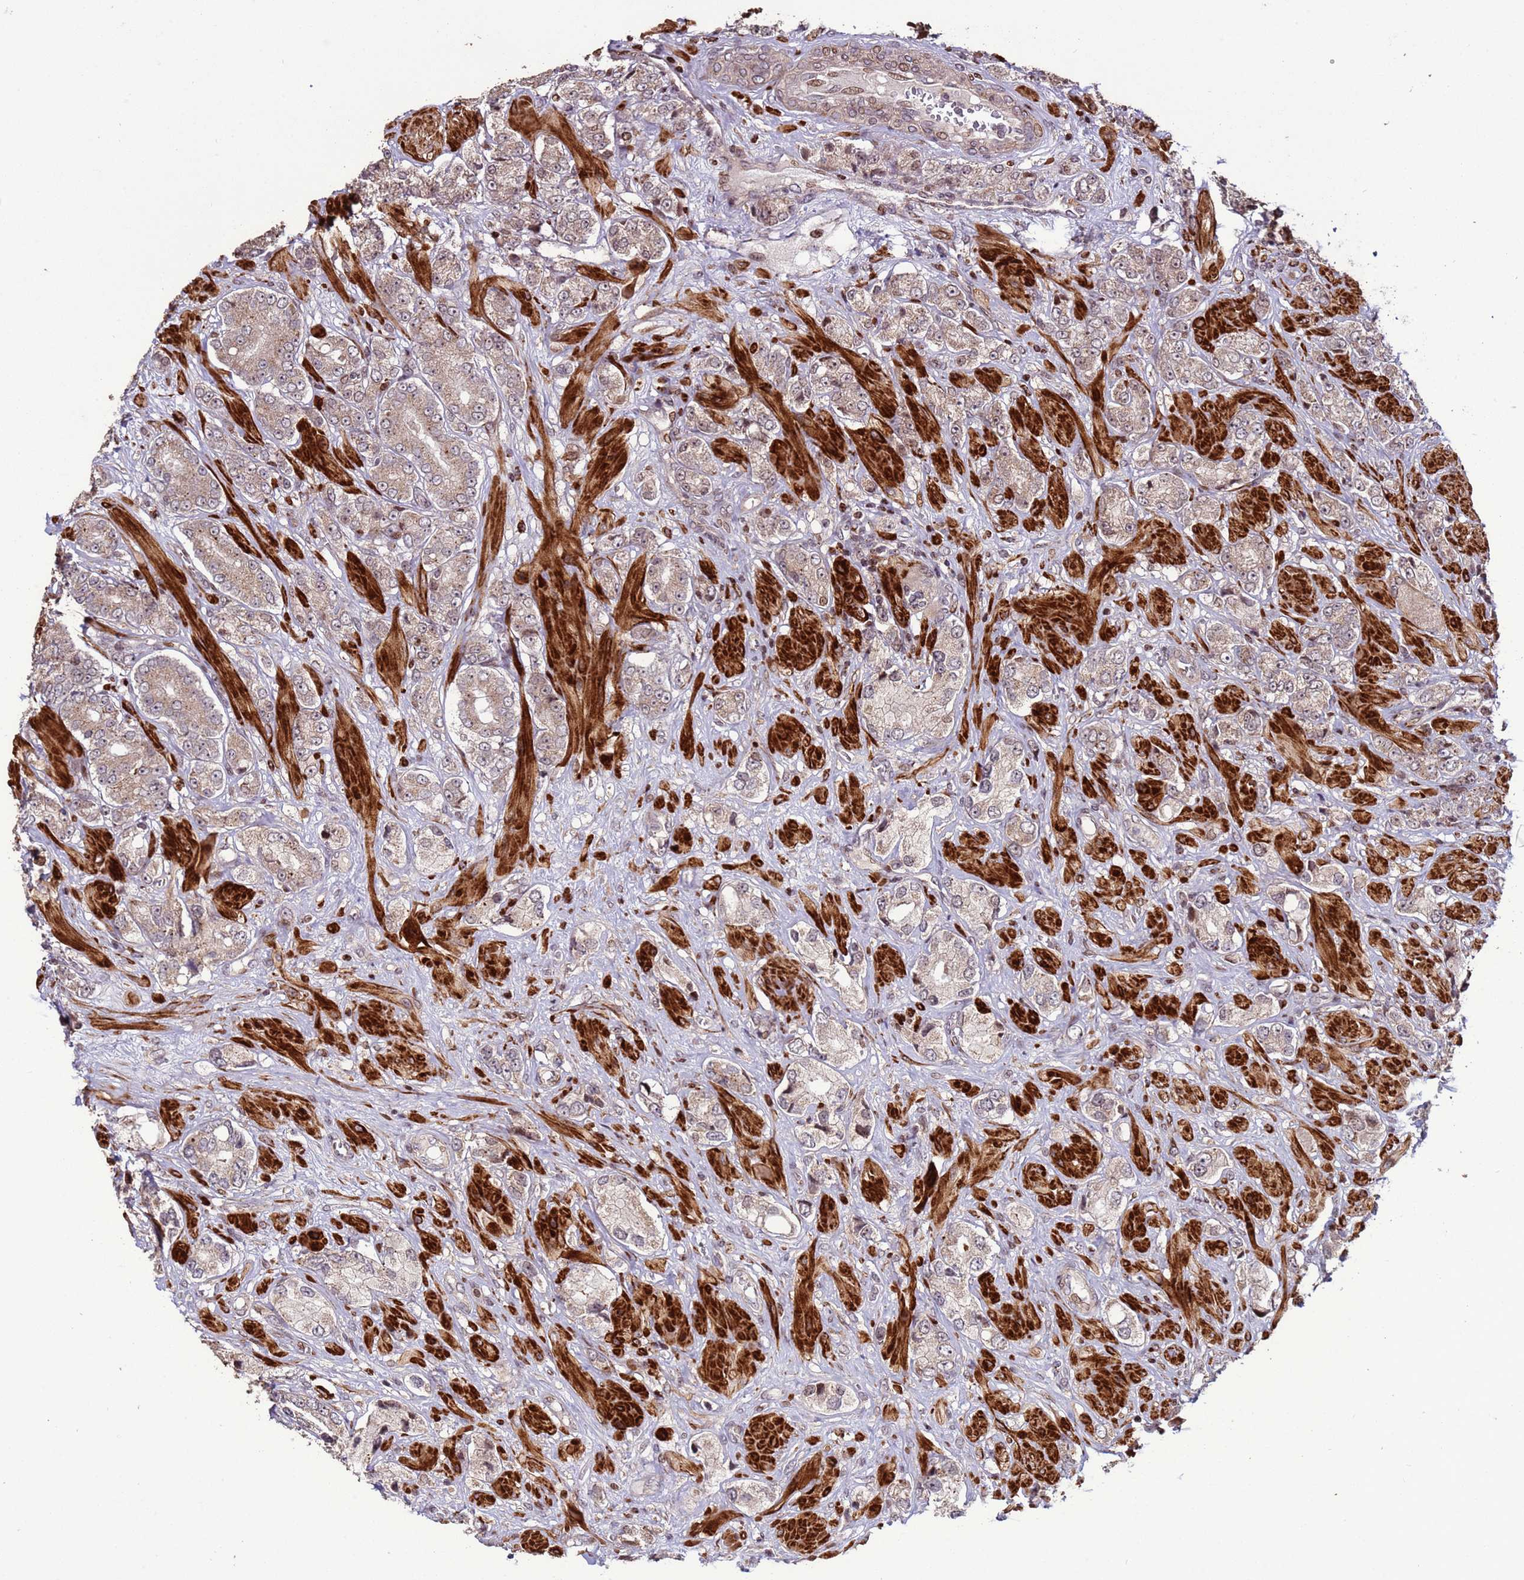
{"staining": {"intensity": "weak", "quantity": ">75%", "location": "cytoplasmic/membranous"}, "tissue": "prostate cancer", "cell_type": "Tumor cells", "image_type": "cancer", "snomed": [{"axis": "morphology", "description": "Adenocarcinoma, High grade"}, {"axis": "topography", "description": "Prostate and seminal vesicle, NOS"}], "caption": "Immunohistochemistry (IHC) (DAB) staining of human prostate high-grade adenocarcinoma exhibits weak cytoplasmic/membranous protein expression in approximately >75% of tumor cells.", "gene": "HGH1", "patient": {"sex": "male", "age": 64}}